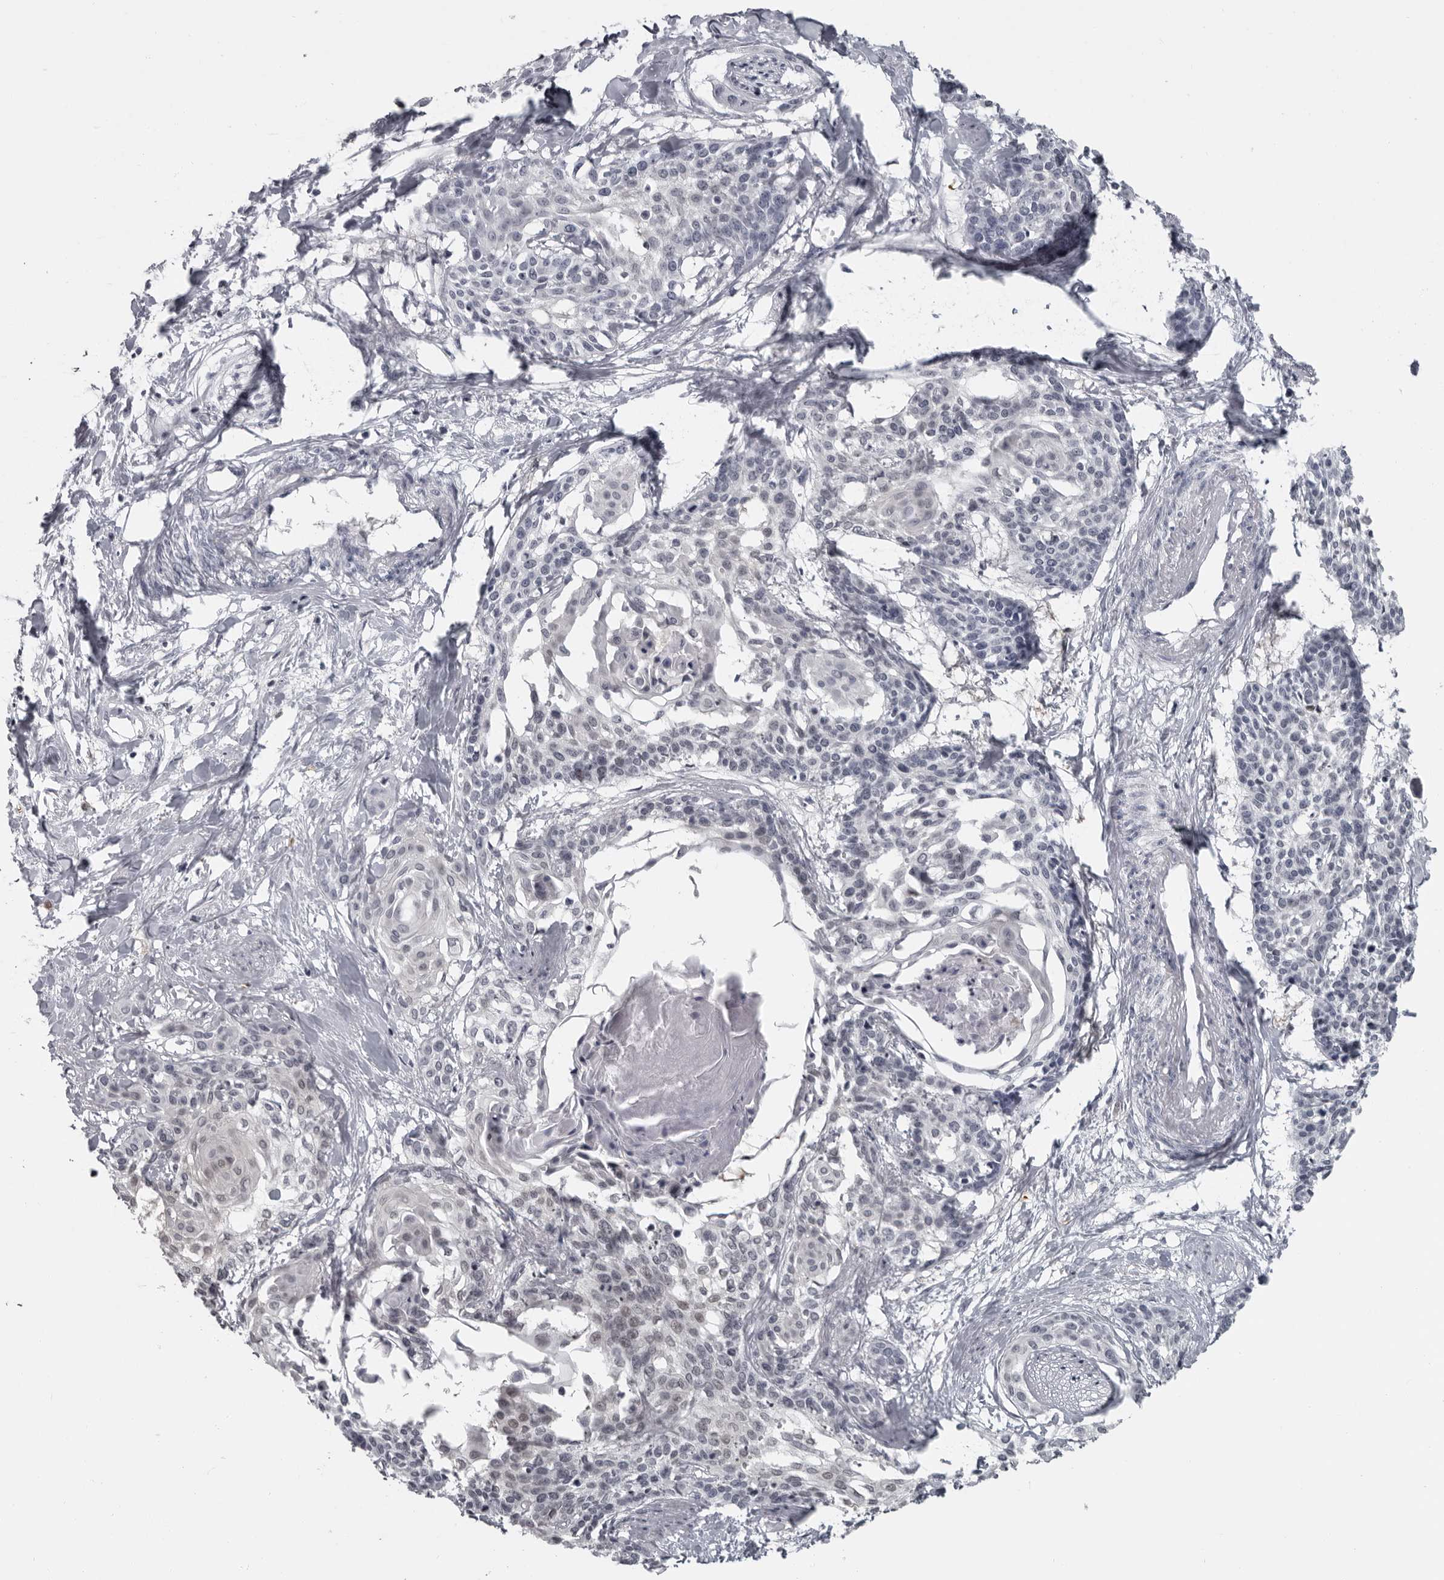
{"staining": {"intensity": "negative", "quantity": "none", "location": "none"}, "tissue": "cervical cancer", "cell_type": "Tumor cells", "image_type": "cancer", "snomed": [{"axis": "morphology", "description": "Squamous cell carcinoma, NOS"}, {"axis": "topography", "description": "Cervix"}], "caption": "A high-resolution histopathology image shows IHC staining of cervical squamous cell carcinoma, which shows no significant expression in tumor cells.", "gene": "LZIC", "patient": {"sex": "female", "age": 57}}